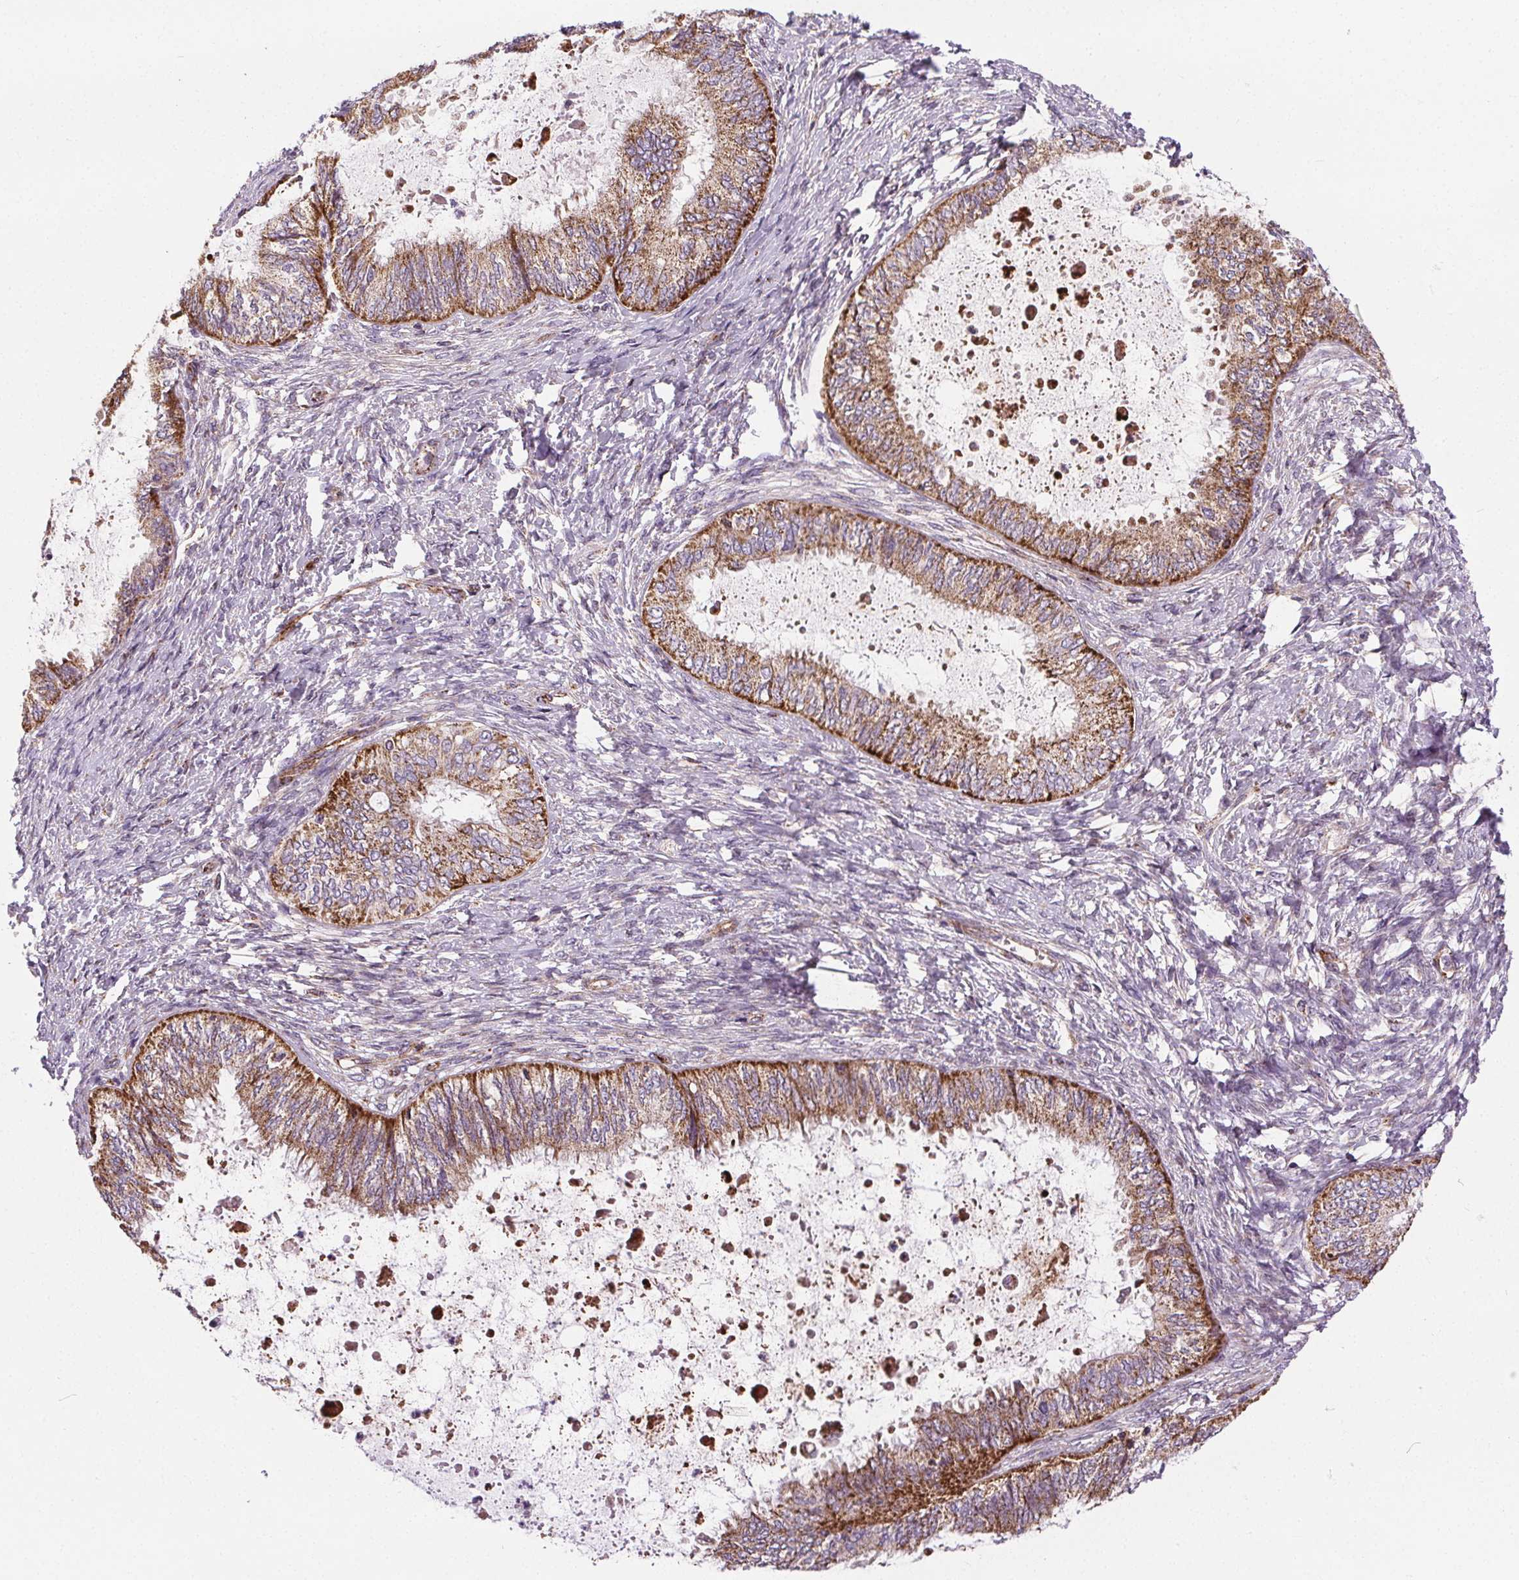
{"staining": {"intensity": "moderate", "quantity": ">75%", "location": "cytoplasmic/membranous"}, "tissue": "ovarian cancer", "cell_type": "Tumor cells", "image_type": "cancer", "snomed": [{"axis": "morphology", "description": "Carcinoma, endometroid"}, {"axis": "topography", "description": "Ovary"}], "caption": "A high-resolution micrograph shows immunohistochemistry (IHC) staining of ovarian endometroid carcinoma, which shows moderate cytoplasmic/membranous positivity in about >75% of tumor cells.", "gene": "GOLT1B", "patient": {"sex": "female", "age": 70}}